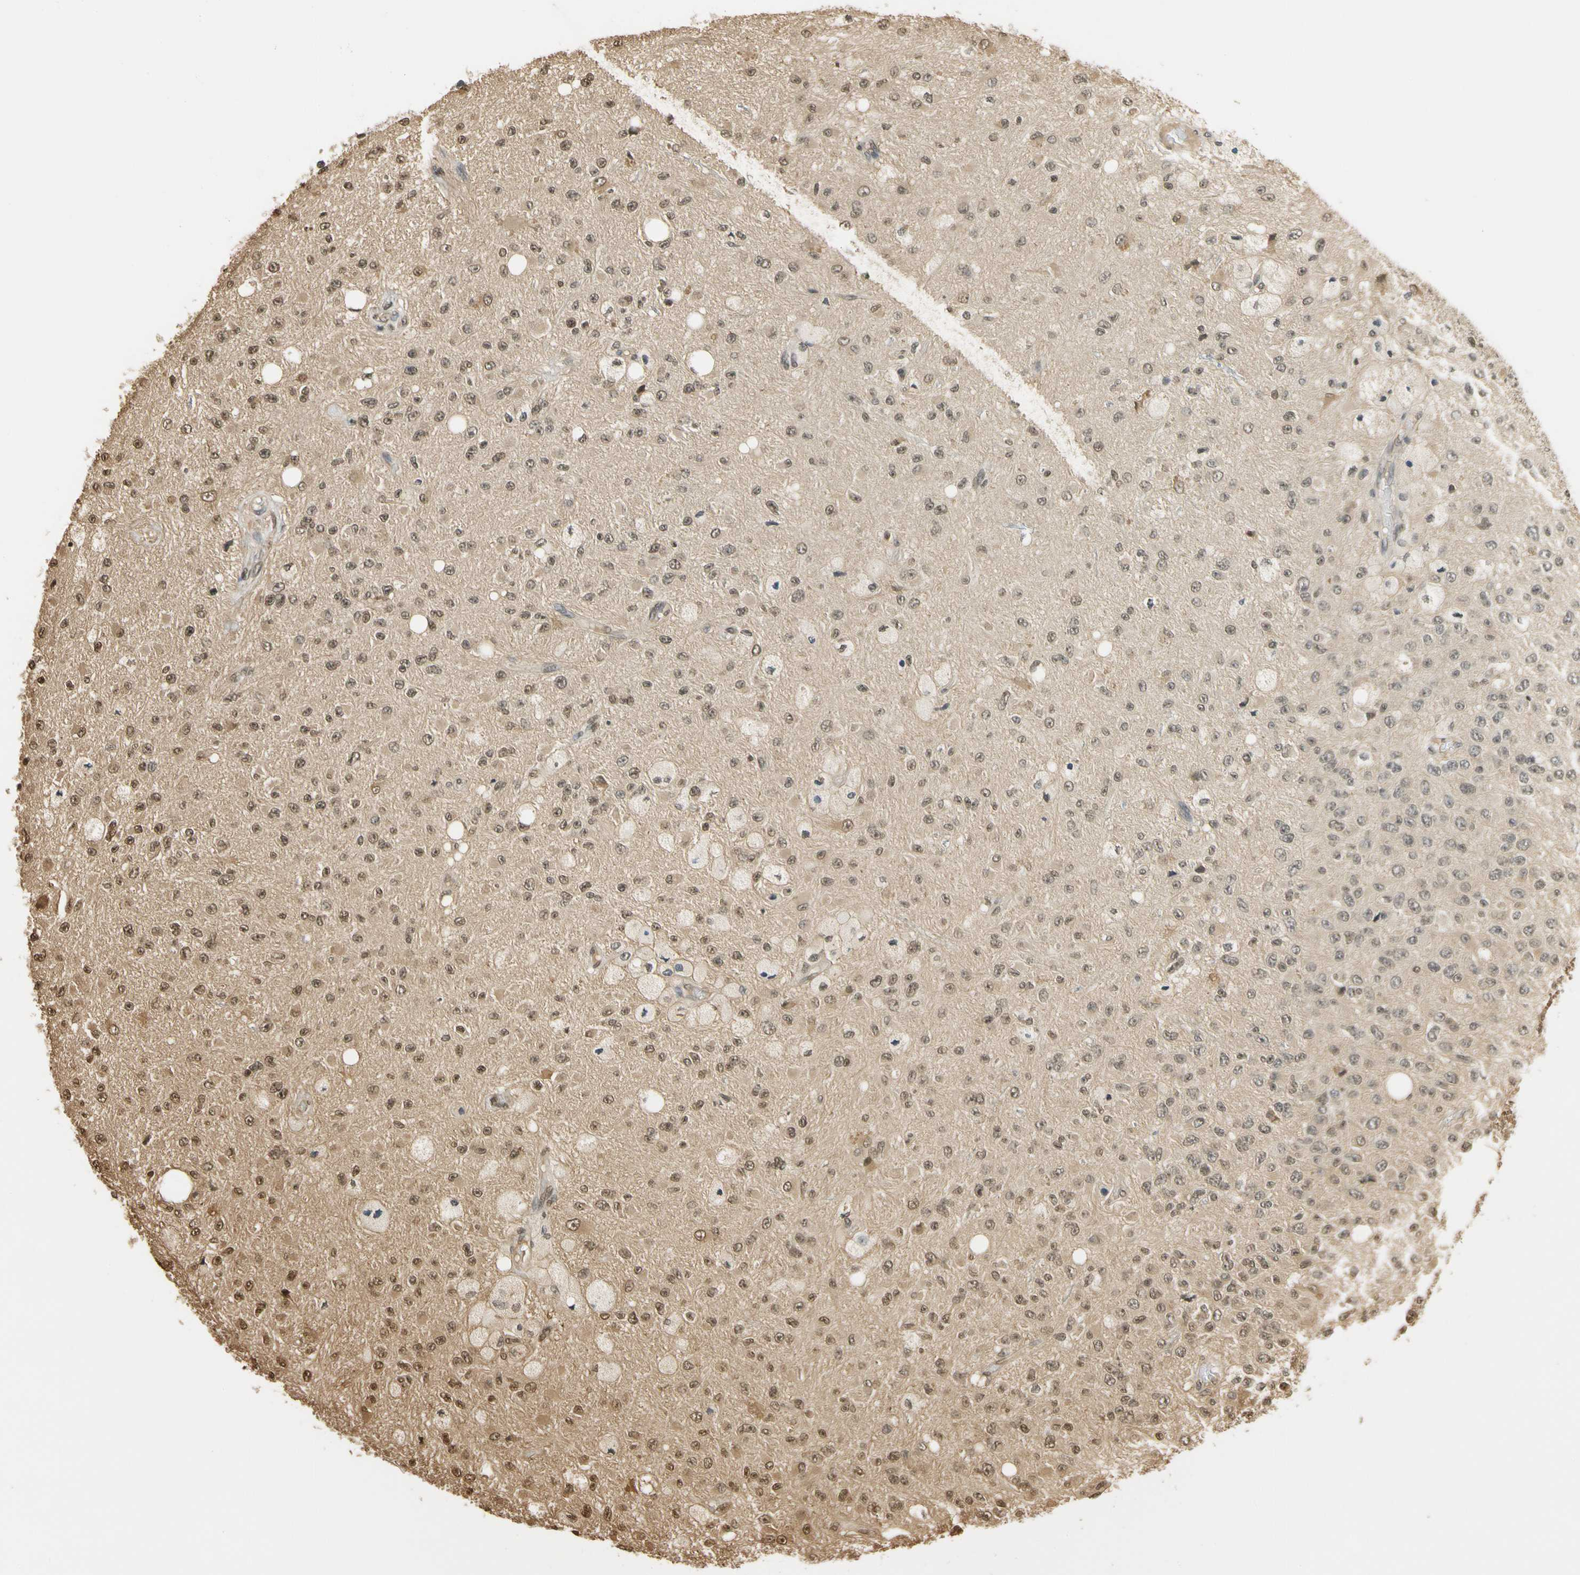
{"staining": {"intensity": "weak", "quantity": ">75%", "location": "cytoplasmic/membranous,nuclear"}, "tissue": "glioma", "cell_type": "Tumor cells", "image_type": "cancer", "snomed": [{"axis": "morphology", "description": "Glioma, malignant, High grade"}, {"axis": "topography", "description": "pancreas cauda"}], "caption": "IHC (DAB) staining of malignant high-grade glioma reveals weak cytoplasmic/membranous and nuclear protein staining in about >75% of tumor cells. The staining is performed using DAB brown chromogen to label protein expression. The nuclei are counter-stained blue using hematoxylin.", "gene": "SOD1", "patient": {"sex": "male", "age": 60}}